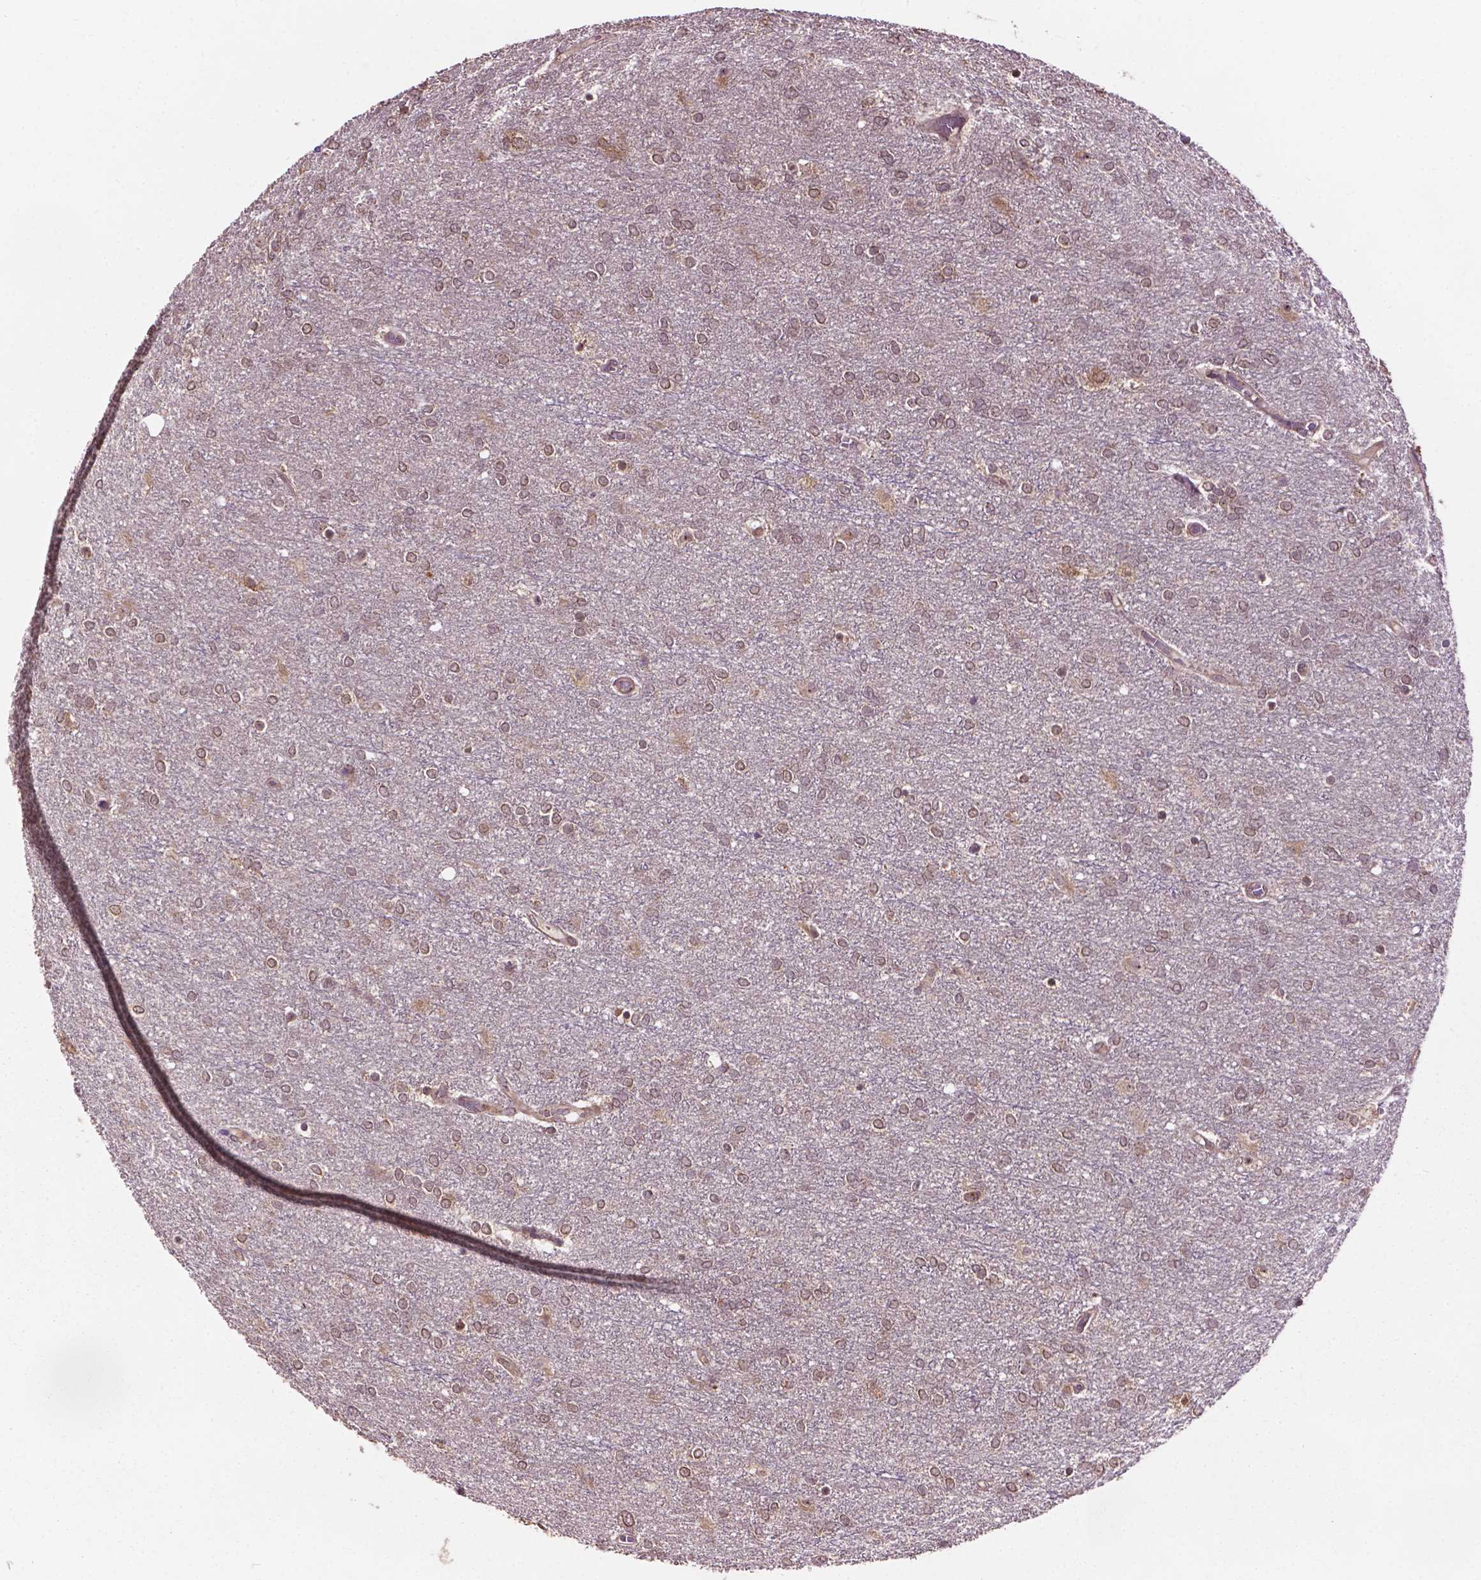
{"staining": {"intensity": "weak", "quantity": ">75%", "location": "cytoplasmic/membranous,nuclear"}, "tissue": "glioma", "cell_type": "Tumor cells", "image_type": "cancer", "snomed": [{"axis": "morphology", "description": "Glioma, malignant, High grade"}, {"axis": "topography", "description": "Brain"}], "caption": "Immunohistochemical staining of malignant glioma (high-grade) shows weak cytoplasmic/membranous and nuclear protein positivity in about >75% of tumor cells.", "gene": "PPP1CB", "patient": {"sex": "female", "age": 61}}